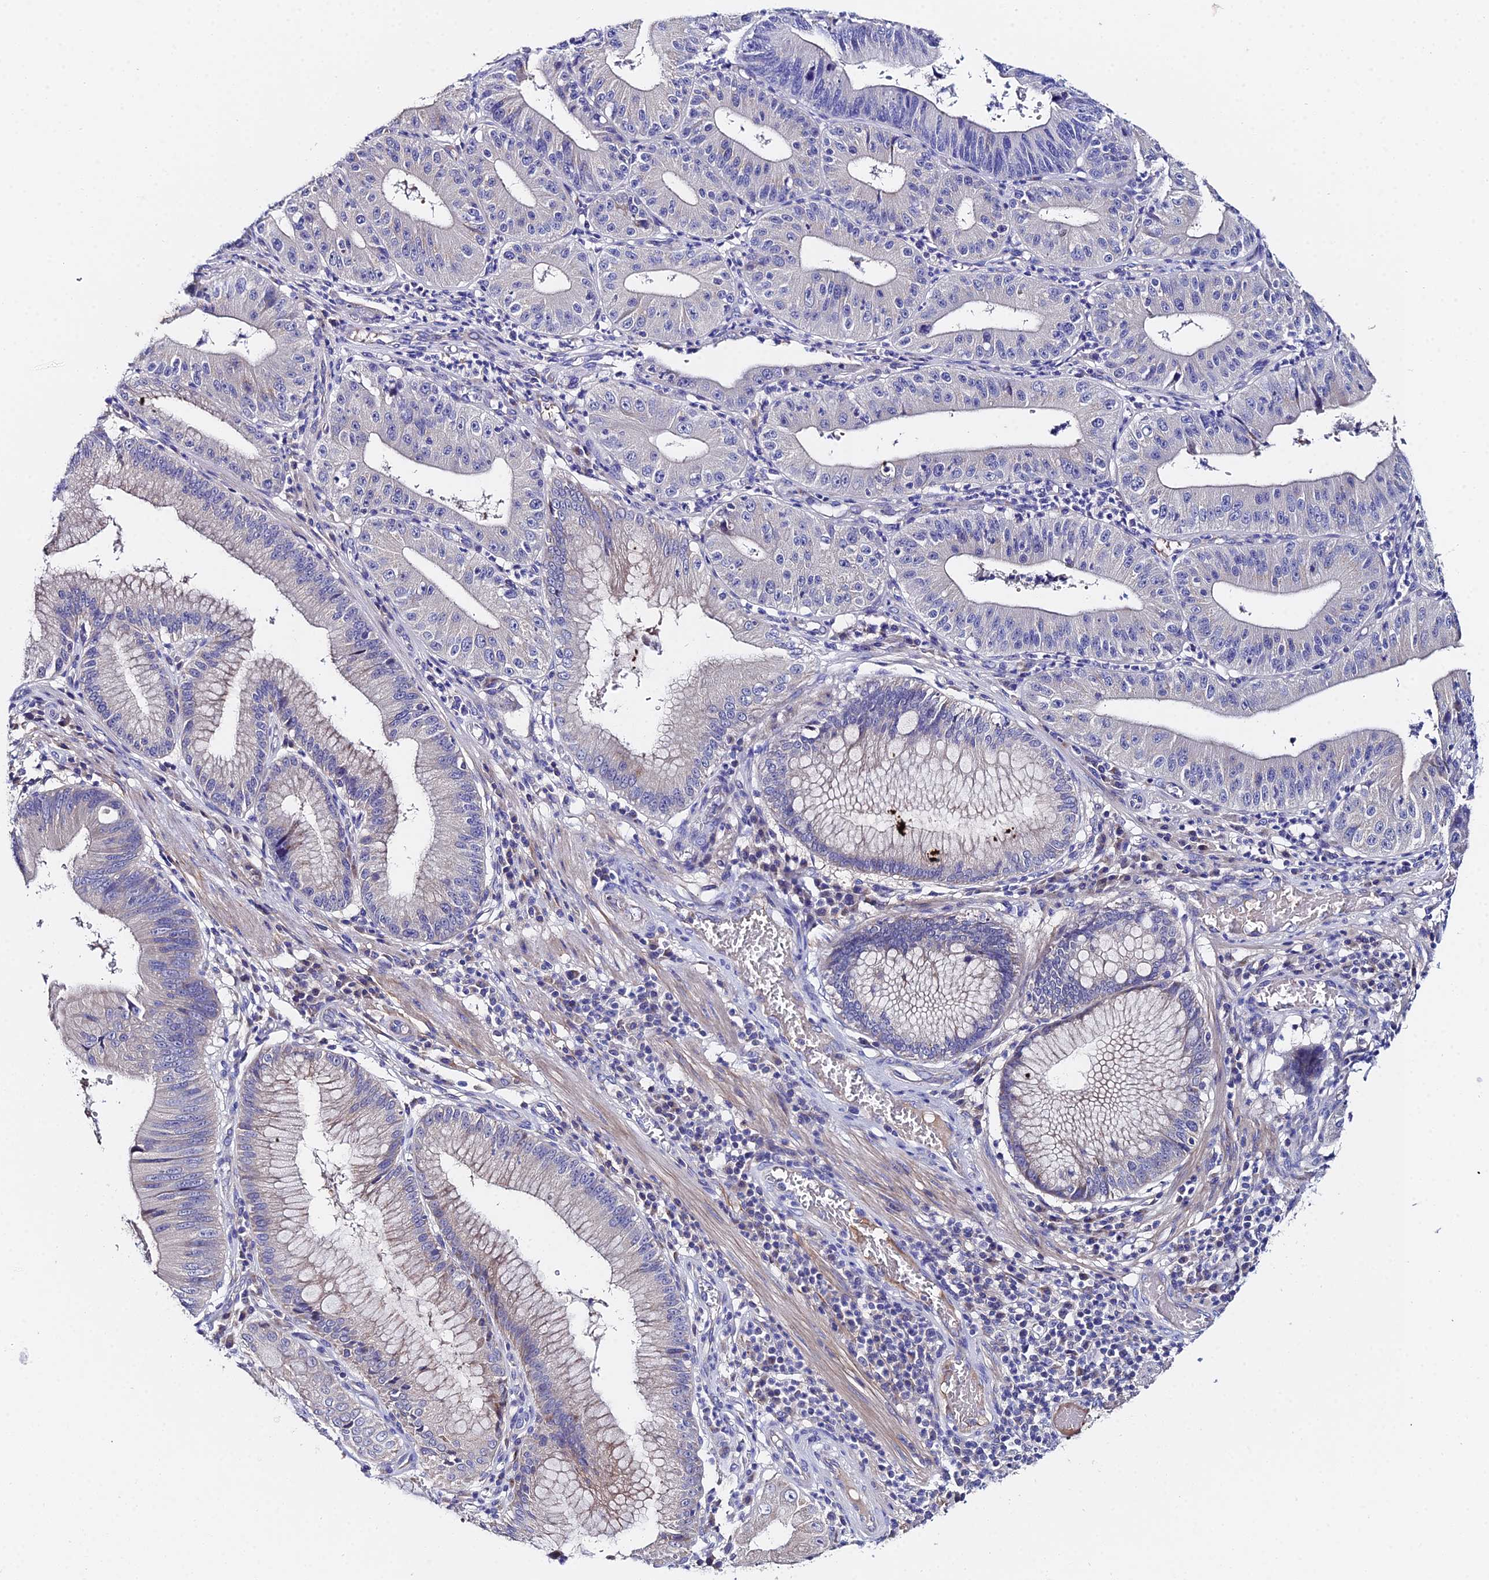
{"staining": {"intensity": "negative", "quantity": "none", "location": "none"}, "tissue": "stomach cancer", "cell_type": "Tumor cells", "image_type": "cancer", "snomed": [{"axis": "morphology", "description": "Adenocarcinoma, NOS"}, {"axis": "topography", "description": "Stomach"}], "caption": "Stomach cancer (adenocarcinoma) stained for a protein using immunohistochemistry (IHC) reveals no staining tumor cells.", "gene": "UBE2L3", "patient": {"sex": "male", "age": 59}}